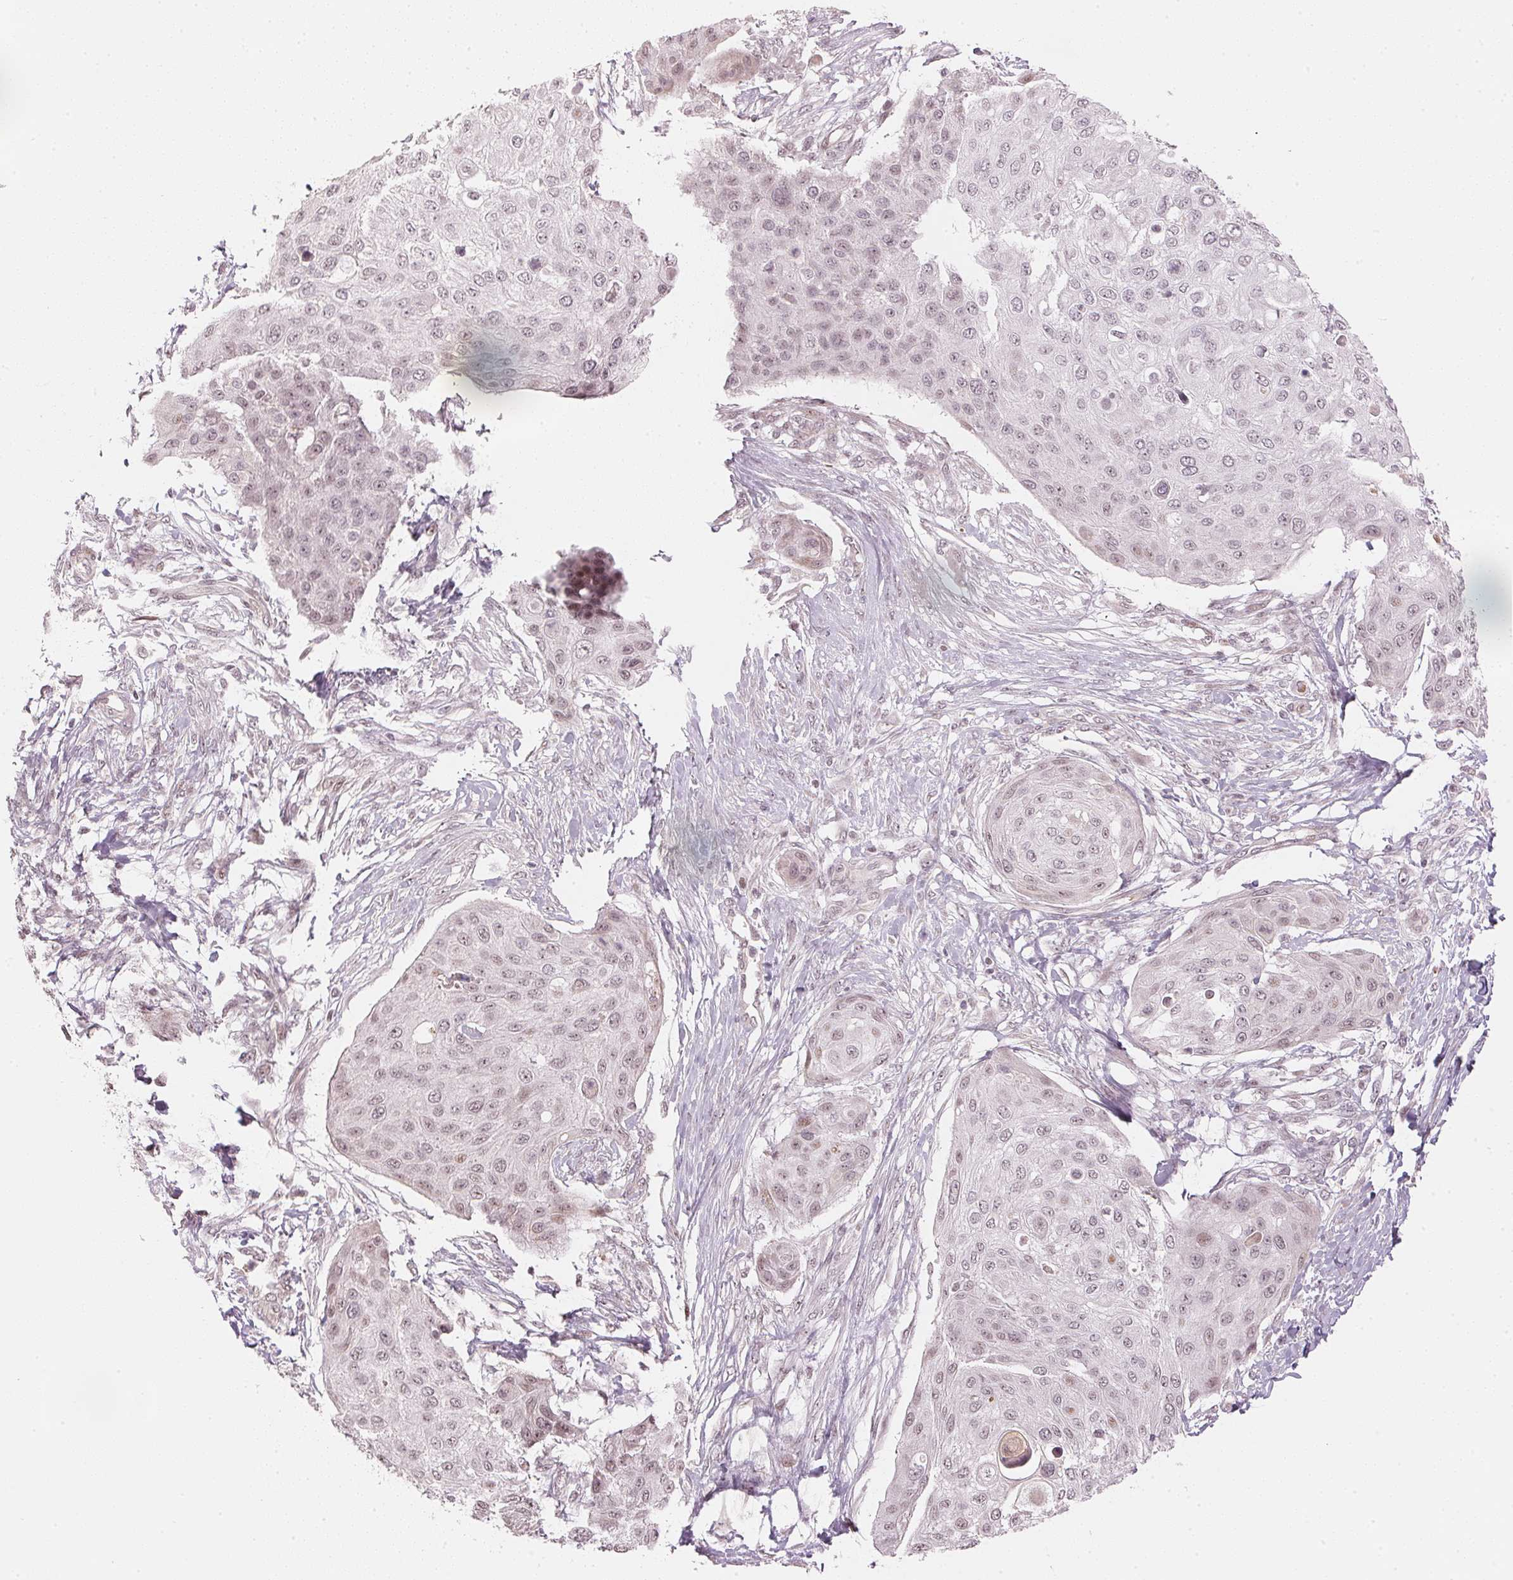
{"staining": {"intensity": "weak", "quantity": "<25%", "location": "nuclear"}, "tissue": "skin cancer", "cell_type": "Tumor cells", "image_type": "cancer", "snomed": [{"axis": "morphology", "description": "Squamous cell carcinoma, NOS"}, {"axis": "topography", "description": "Skin"}], "caption": "Skin cancer stained for a protein using IHC shows no staining tumor cells.", "gene": "KAT6A", "patient": {"sex": "female", "age": 87}}